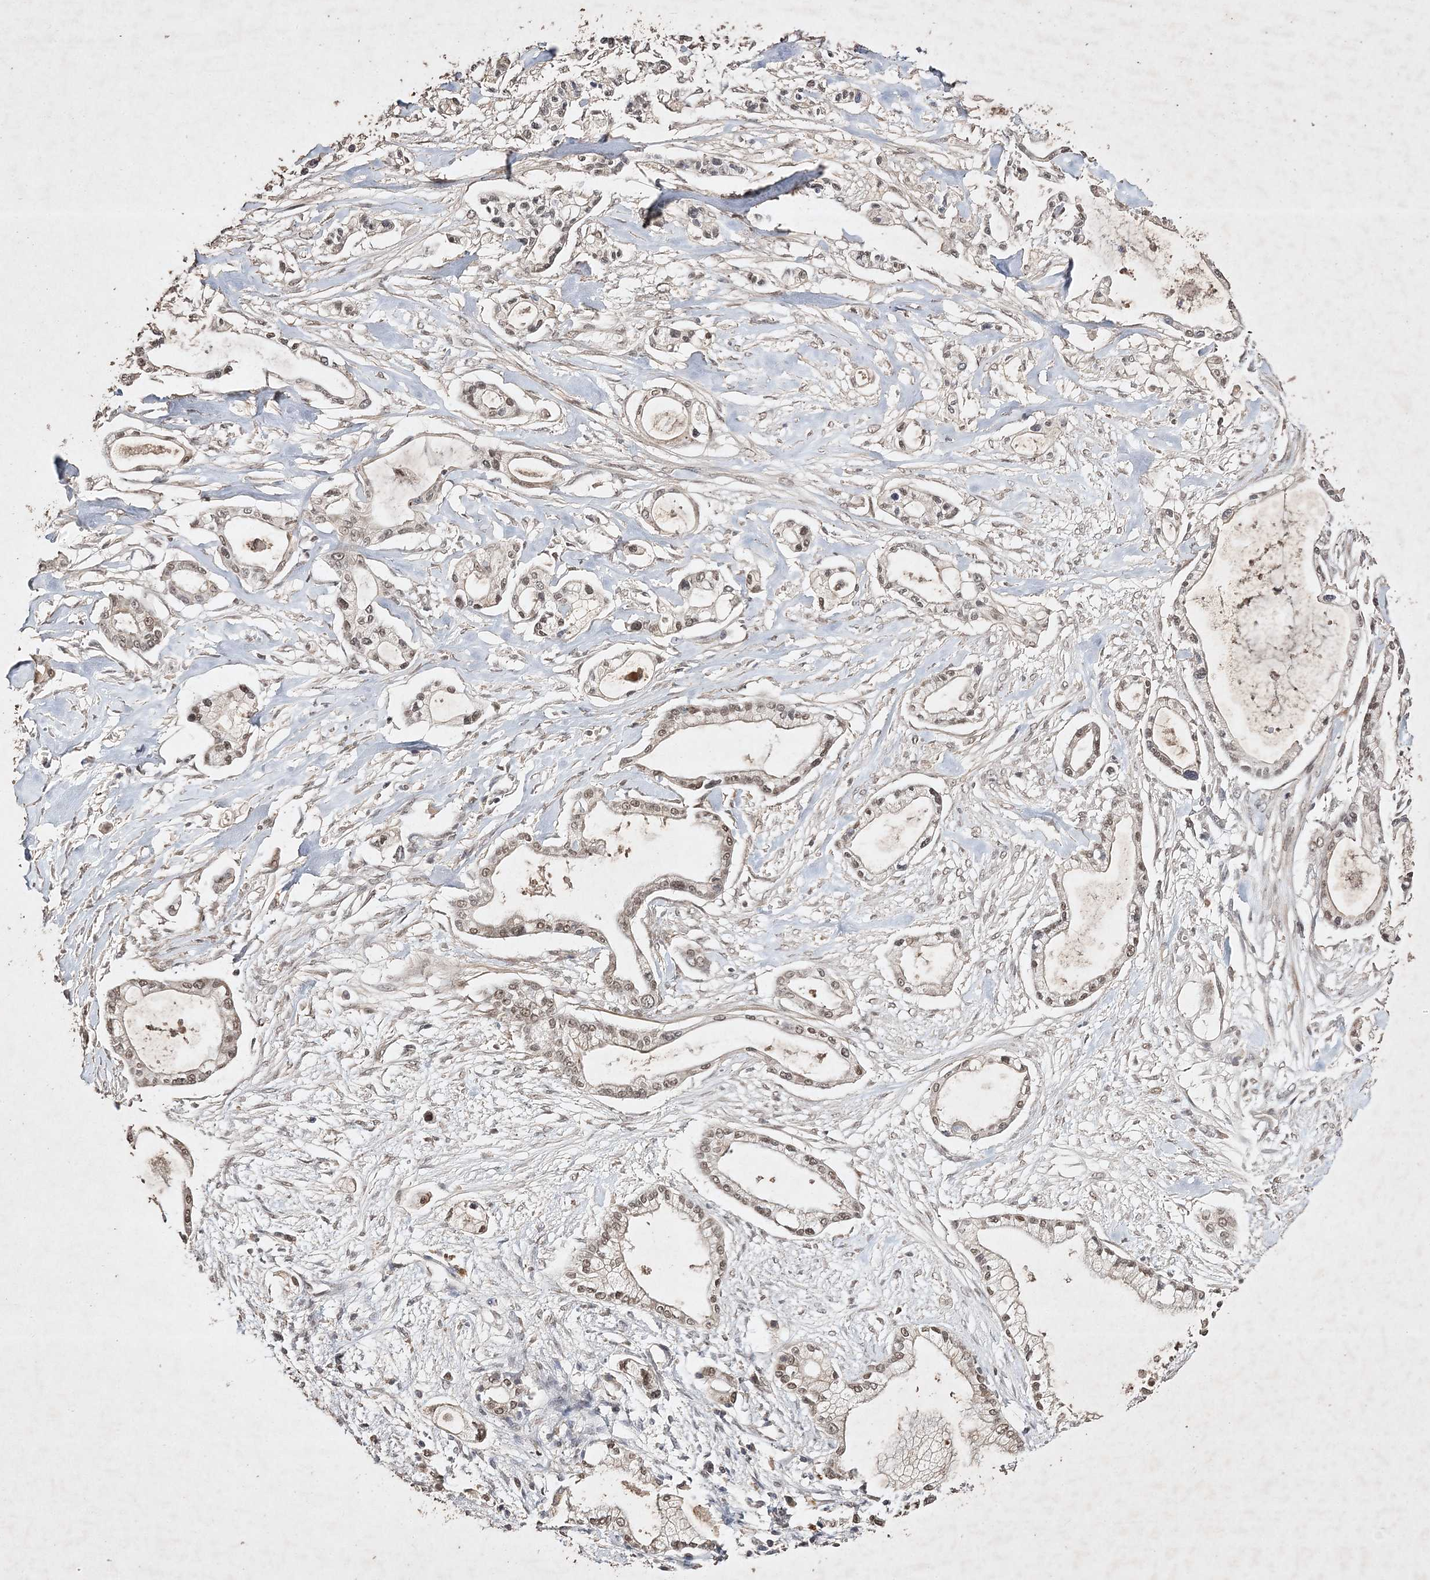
{"staining": {"intensity": "moderate", "quantity": ">75%", "location": "nuclear"}, "tissue": "pancreatic cancer", "cell_type": "Tumor cells", "image_type": "cancer", "snomed": [{"axis": "morphology", "description": "Adenocarcinoma, NOS"}, {"axis": "topography", "description": "Pancreas"}], "caption": "Tumor cells exhibit medium levels of moderate nuclear staining in about >75% of cells in pancreatic cancer (adenocarcinoma).", "gene": "C3orf38", "patient": {"sex": "male", "age": 68}}